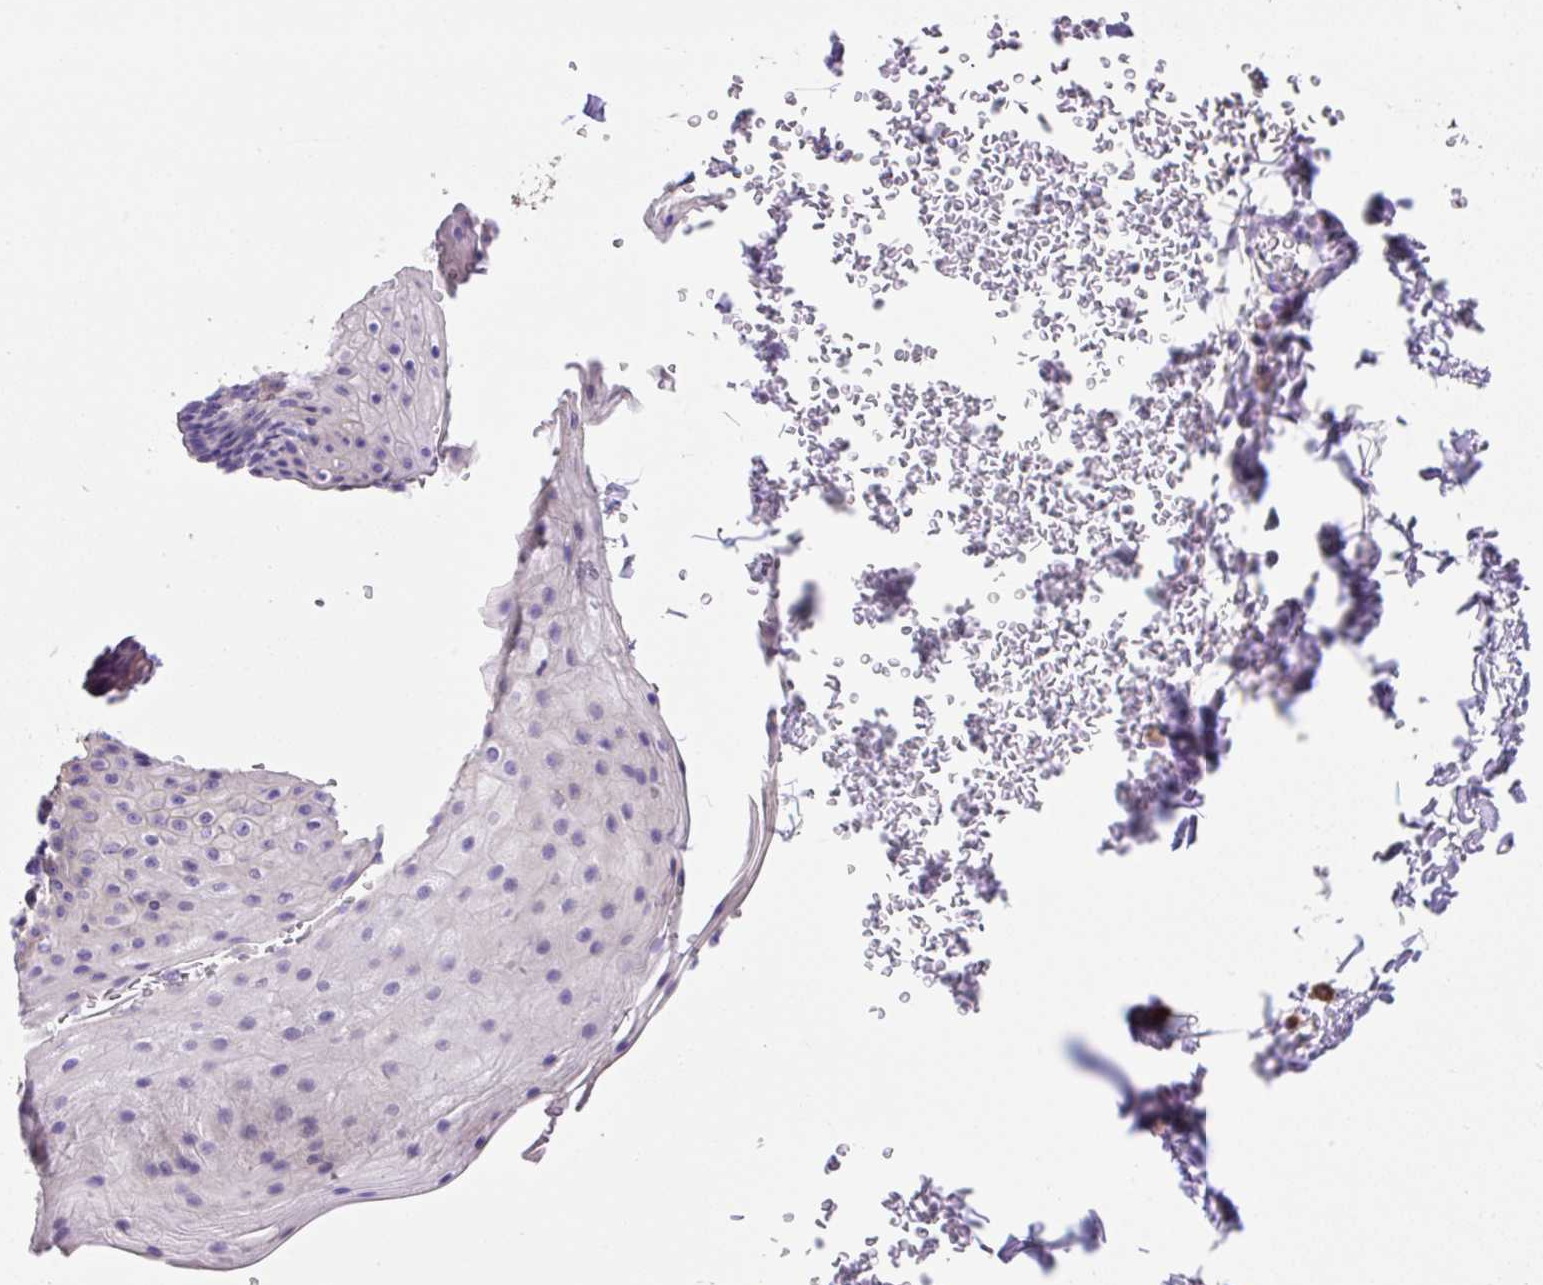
{"staining": {"intensity": "negative", "quantity": "none", "location": "none"}, "tissue": "esophagus", "cell_type": "Squamous epithelial cells", "image_type": "normal", "snomed": [{"axis": "morphology", "description": "Normal tissue, NOS"}, {"axis": "topography", "description": "Esophagus"}], "caption": "Immunohistochemistry (IHC) micrograph of normal esophagus stained for a protein (brown), which displays no staining in squamous epithelial cells.", "gene": "NDST3", "patient": {"sex": "female", "age": 66}}